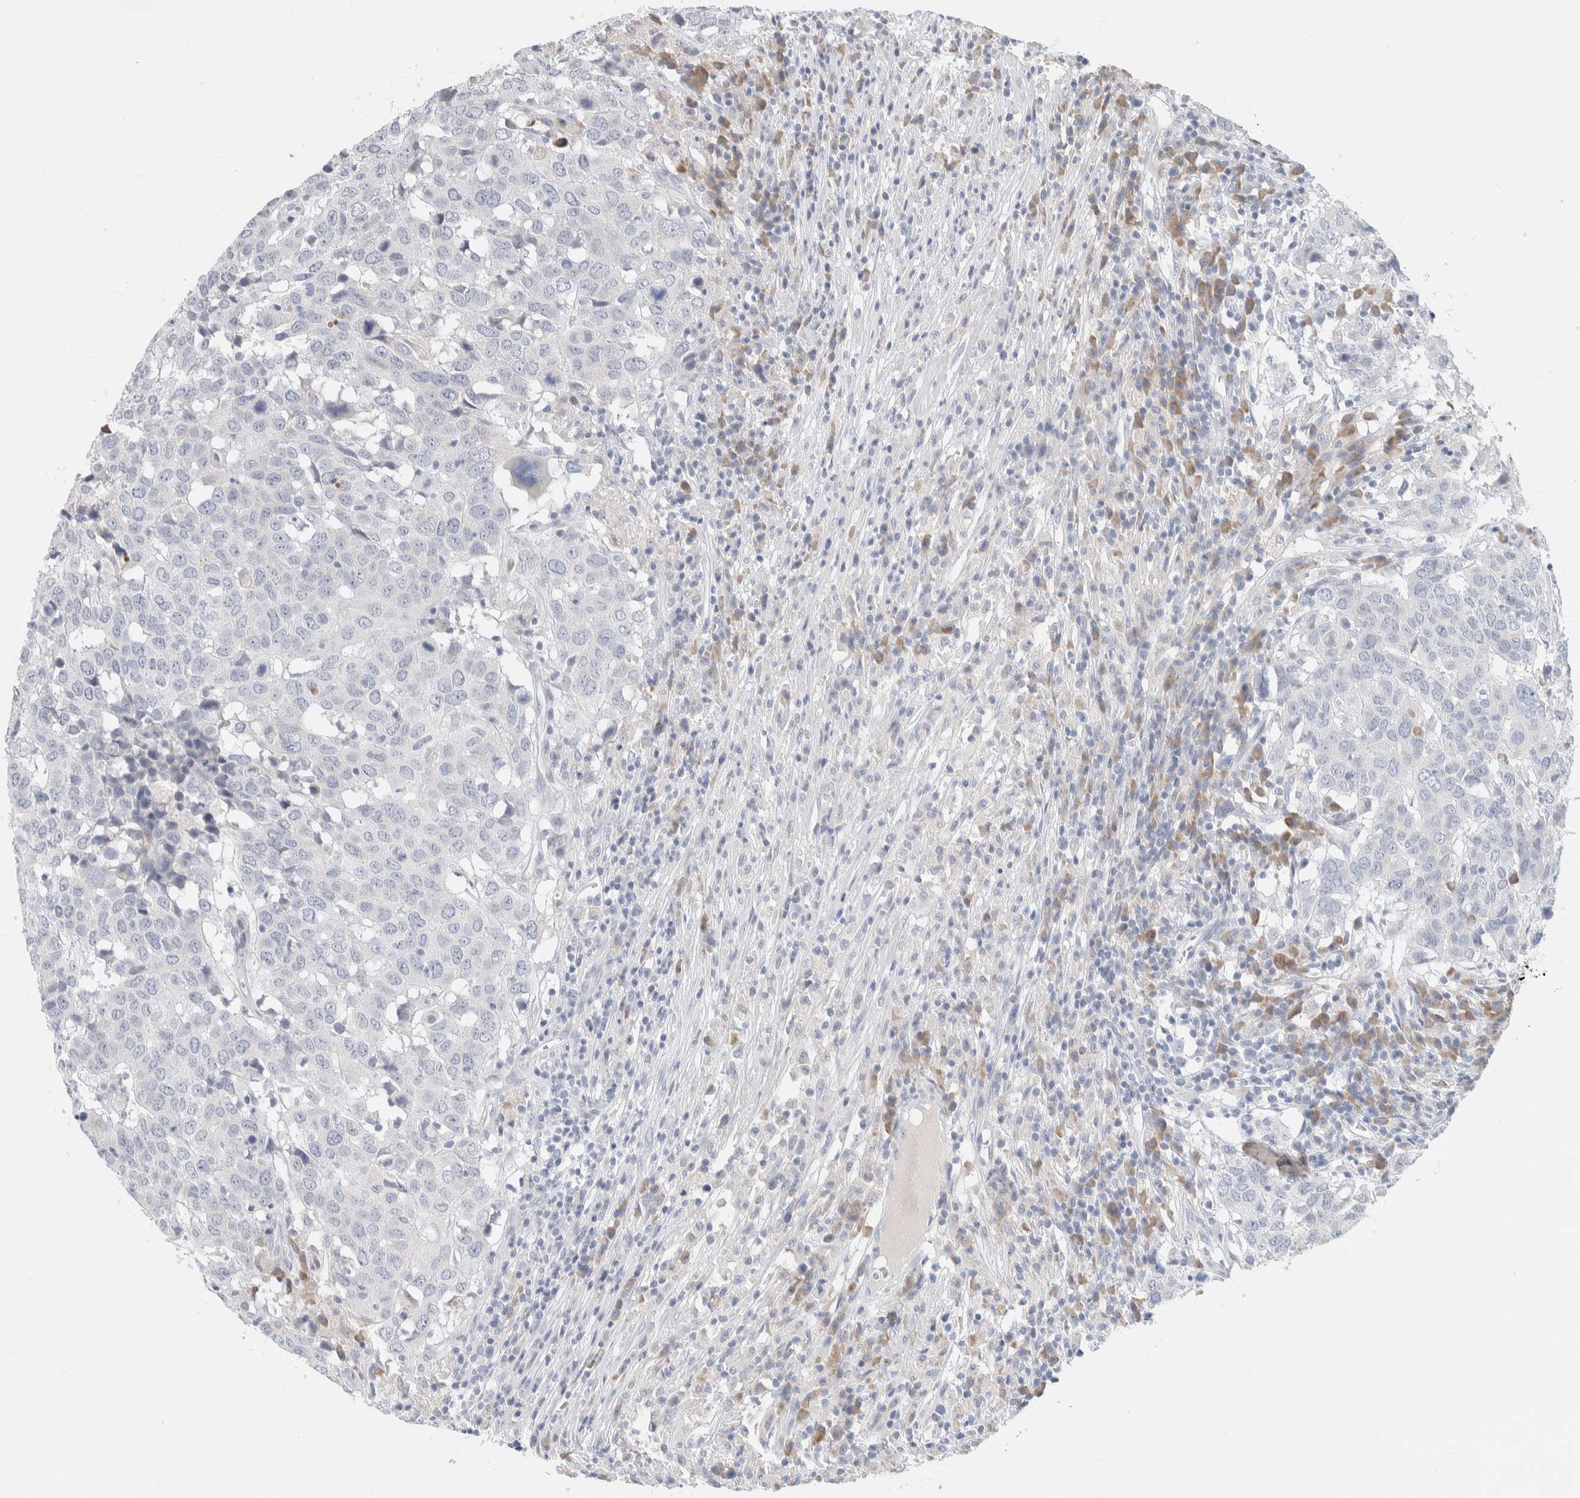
{"staining": {"intensity": "negative", "quantity": "none", "location": "none"}, "tissue": "head and neck cancer", "cell_type": "Tumor cells", "image_type": "cancer", "snomed": [{"axis": "morphology", "description": "Squamous cell carcinoma, NOS"}, {"axis": "topography", "description": "Head-Neck"}], "caption": "Tumor cells show no significant protein positivity in head and neck squamous cell carcinoma. (DAB (3,3'-diaminobenzidine) IHC visualized using brightfield microscopy, high magnification).", "gene": "RUSF1", "patient": {"sex": "male", "age": 66}}